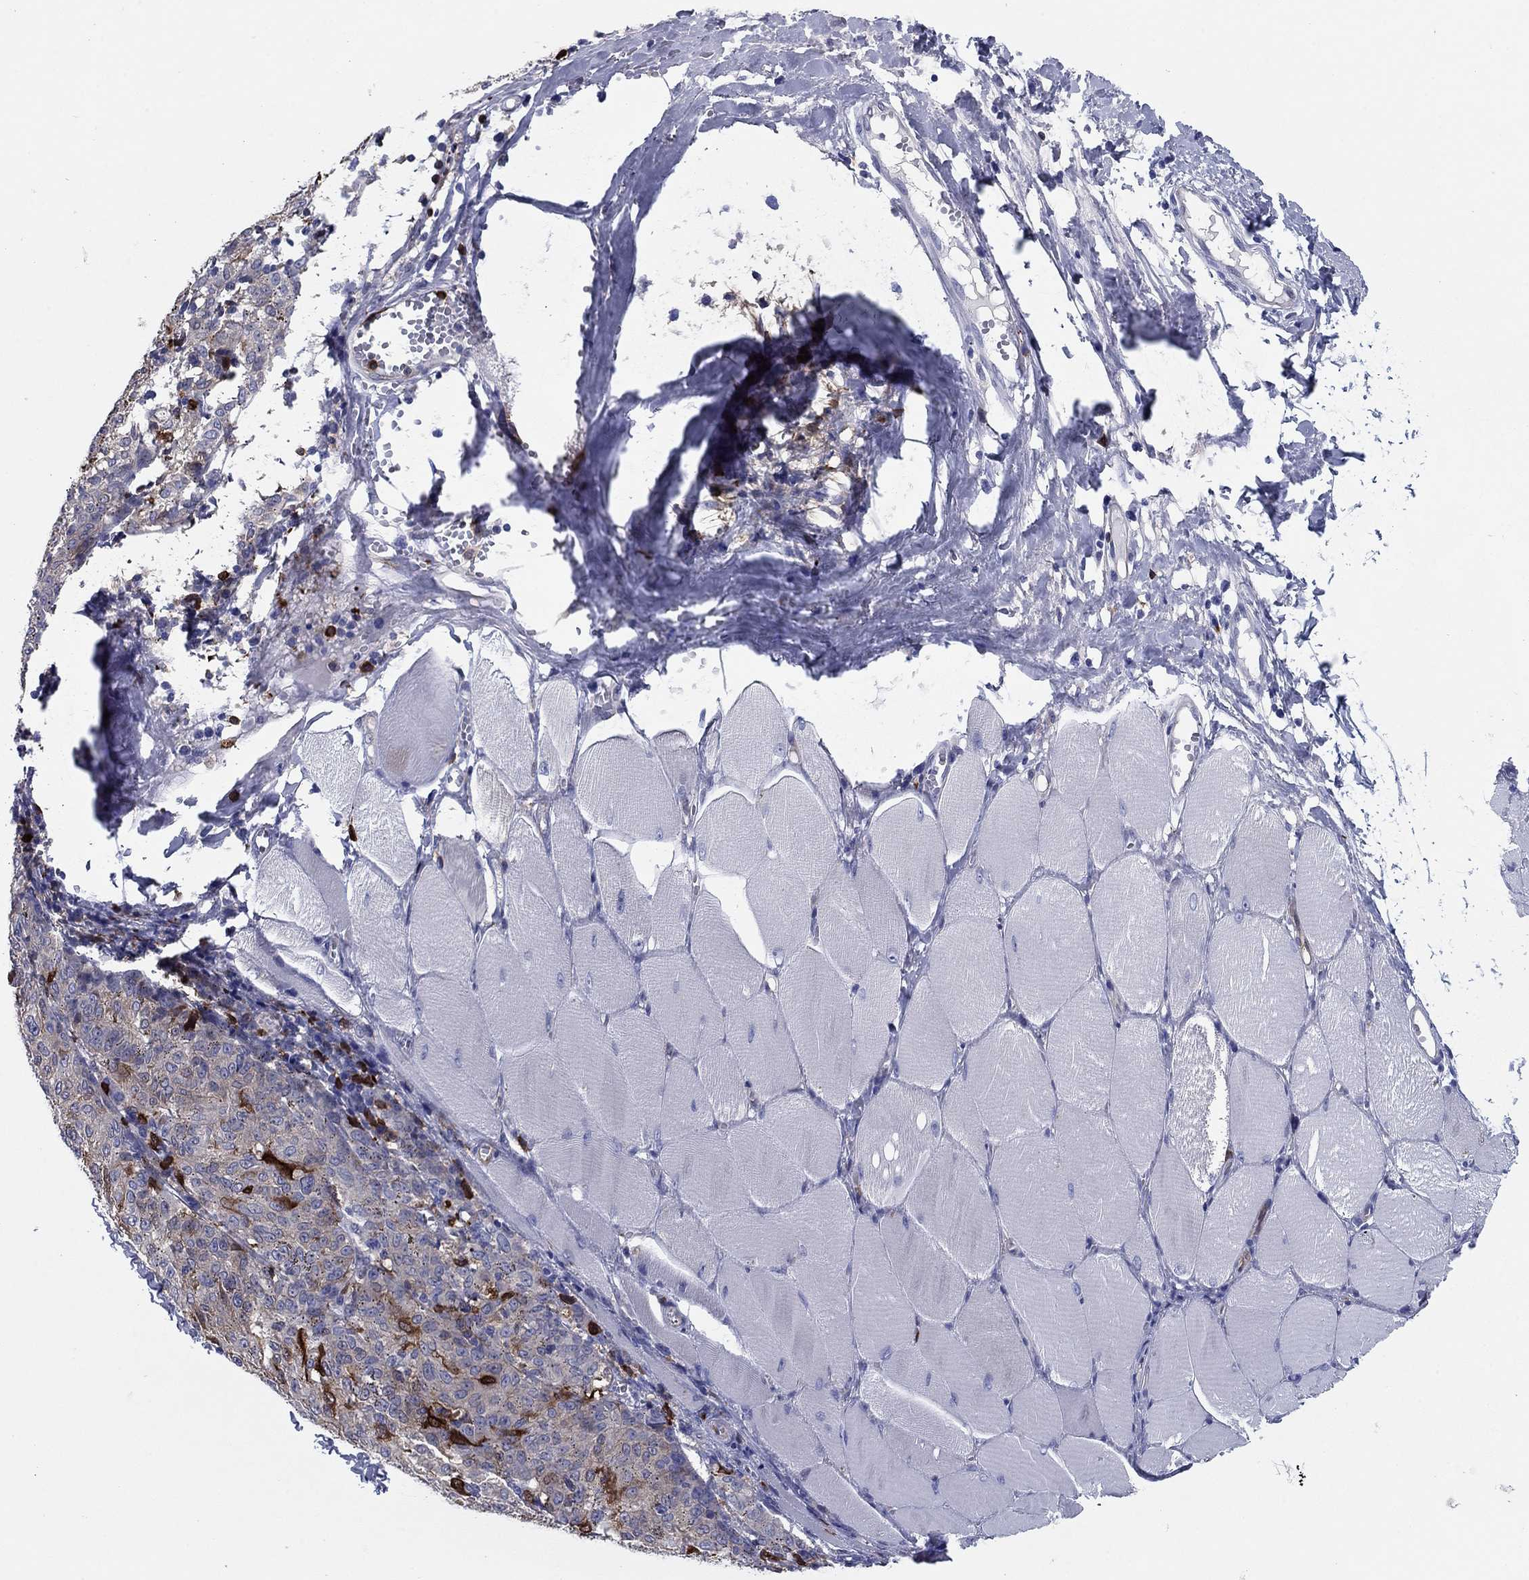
{"staining": {"intensity": "moderate", "quantity": "<25%", "location": "cytoplasmic/membranous"}, "tissue": "melanoma", "cell_type": "Tumor cells", "image_type": "cancer", "snomed": [{"axis": "morphology", "description": "Malignant melanoma, NOS"}, {"axis": "topography", "description": "Skin"}], "caption": "Tumor cells reveal moderate cytoplasmic/membranous positivity in approximately <25% of cells in malignant melanoma. (DAB (3,3'-diaminobenzidine) IHC, brown staining for protein, blue staining for nuclei).", "gene": "STMN1", "patient": {"sex": "female", "age": 72}}